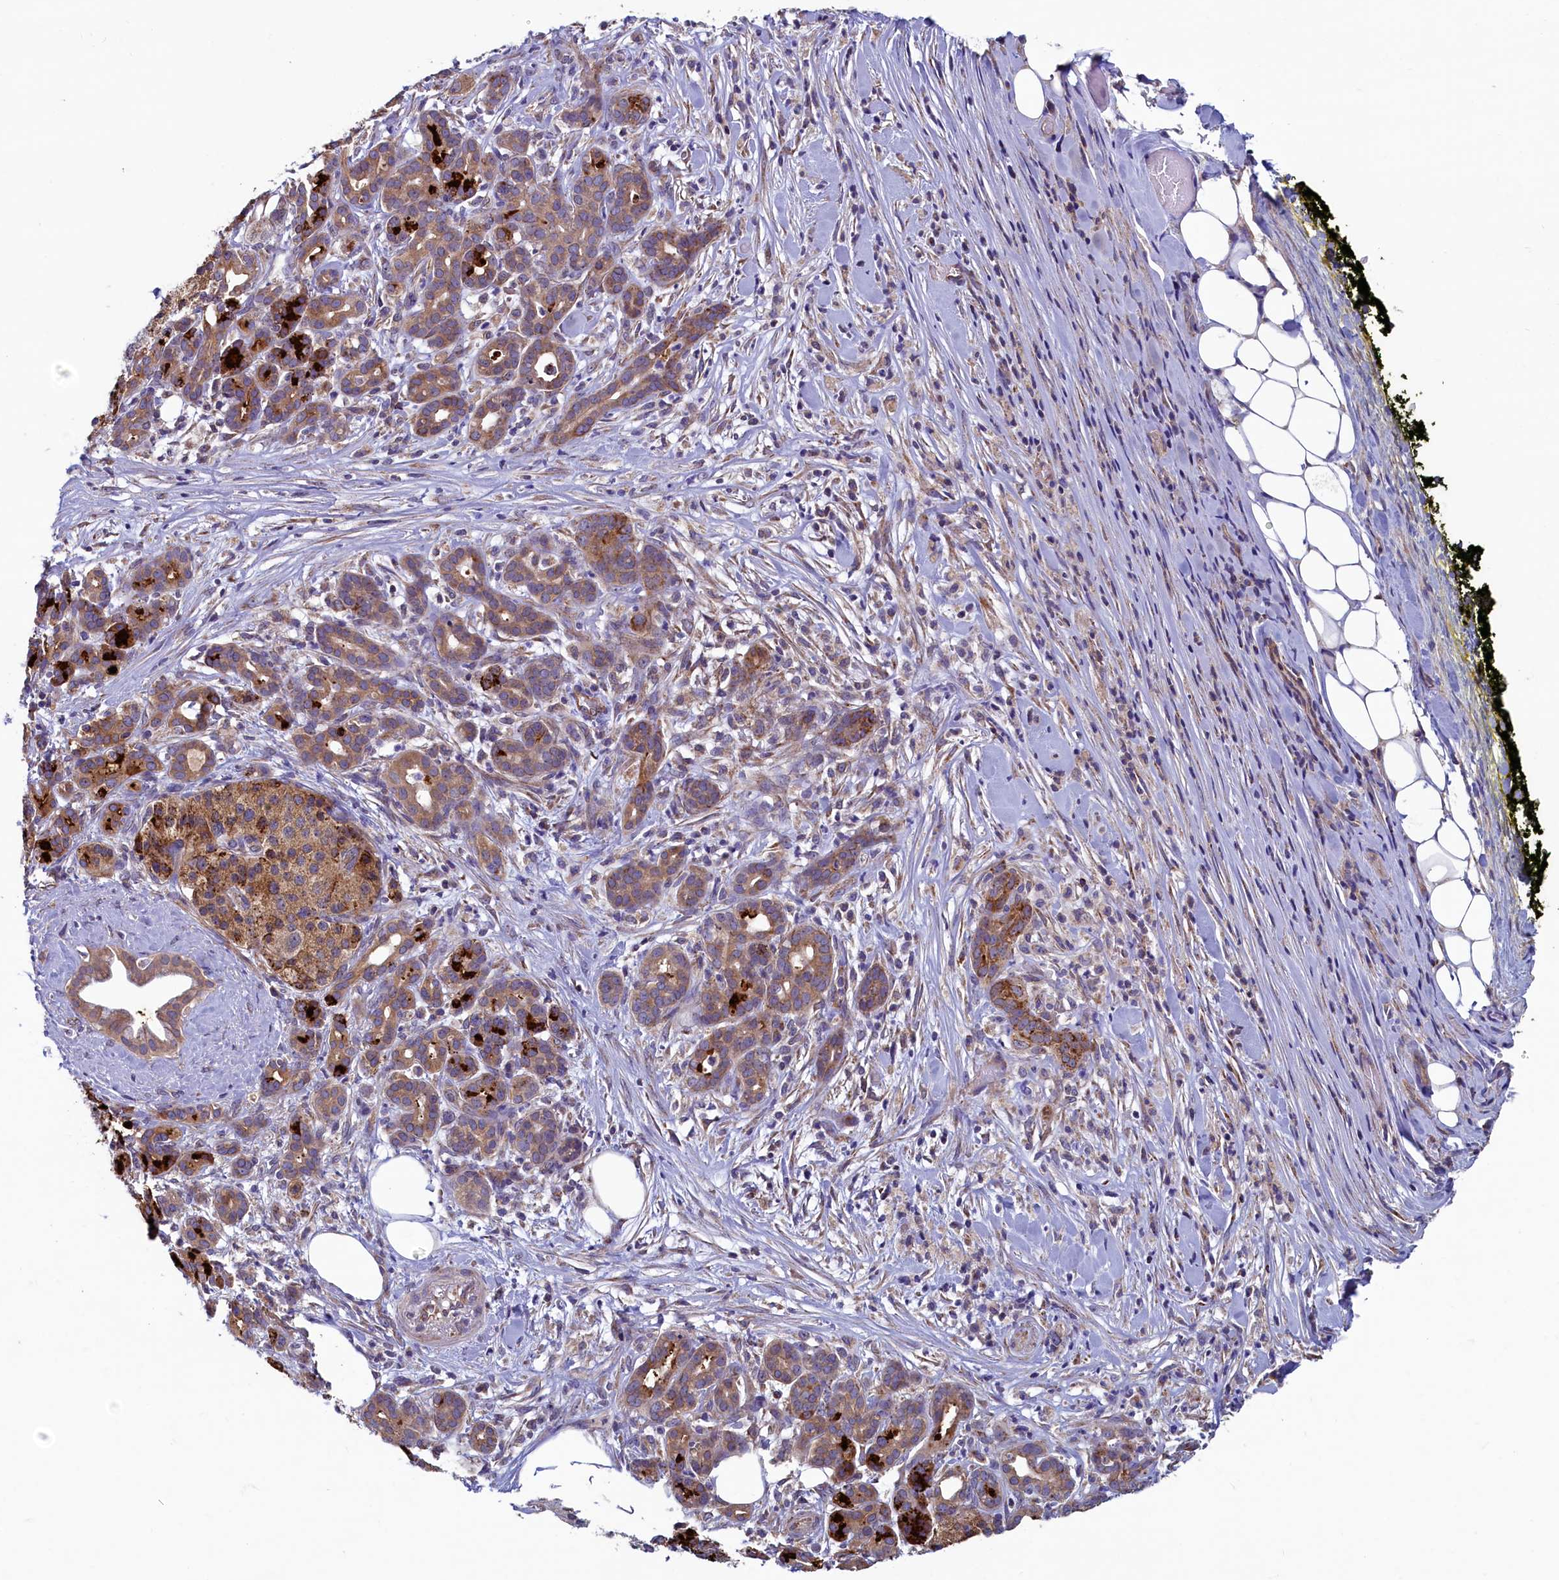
{"staining": {"intensity": "strong", "quantity": "25%-75%", "location": "cytoplasmic/membranous"}, "tissue": "pancreatic cancer", "cell_type": "Tumor cells", "image_type": "cancer", "snomed": [{"axis": "morphology", "description": "Adenocarcinoma, NOS"}, {"axis": "topography", "description": "Pancreas"}], "caption": "A high amount of strong cytoplasmic/membranous expression is present in approximately 25%-75% of tumor cells in pancreatic cancer tissue. Using DAB (3,3'-diaminobenzidine) (brown) and hematoxylin (blue) stains, captured at high magnification using brightfield microscopy.", "gene": "SPATA2L", "patient": {"sex": "female", "age": 66}}